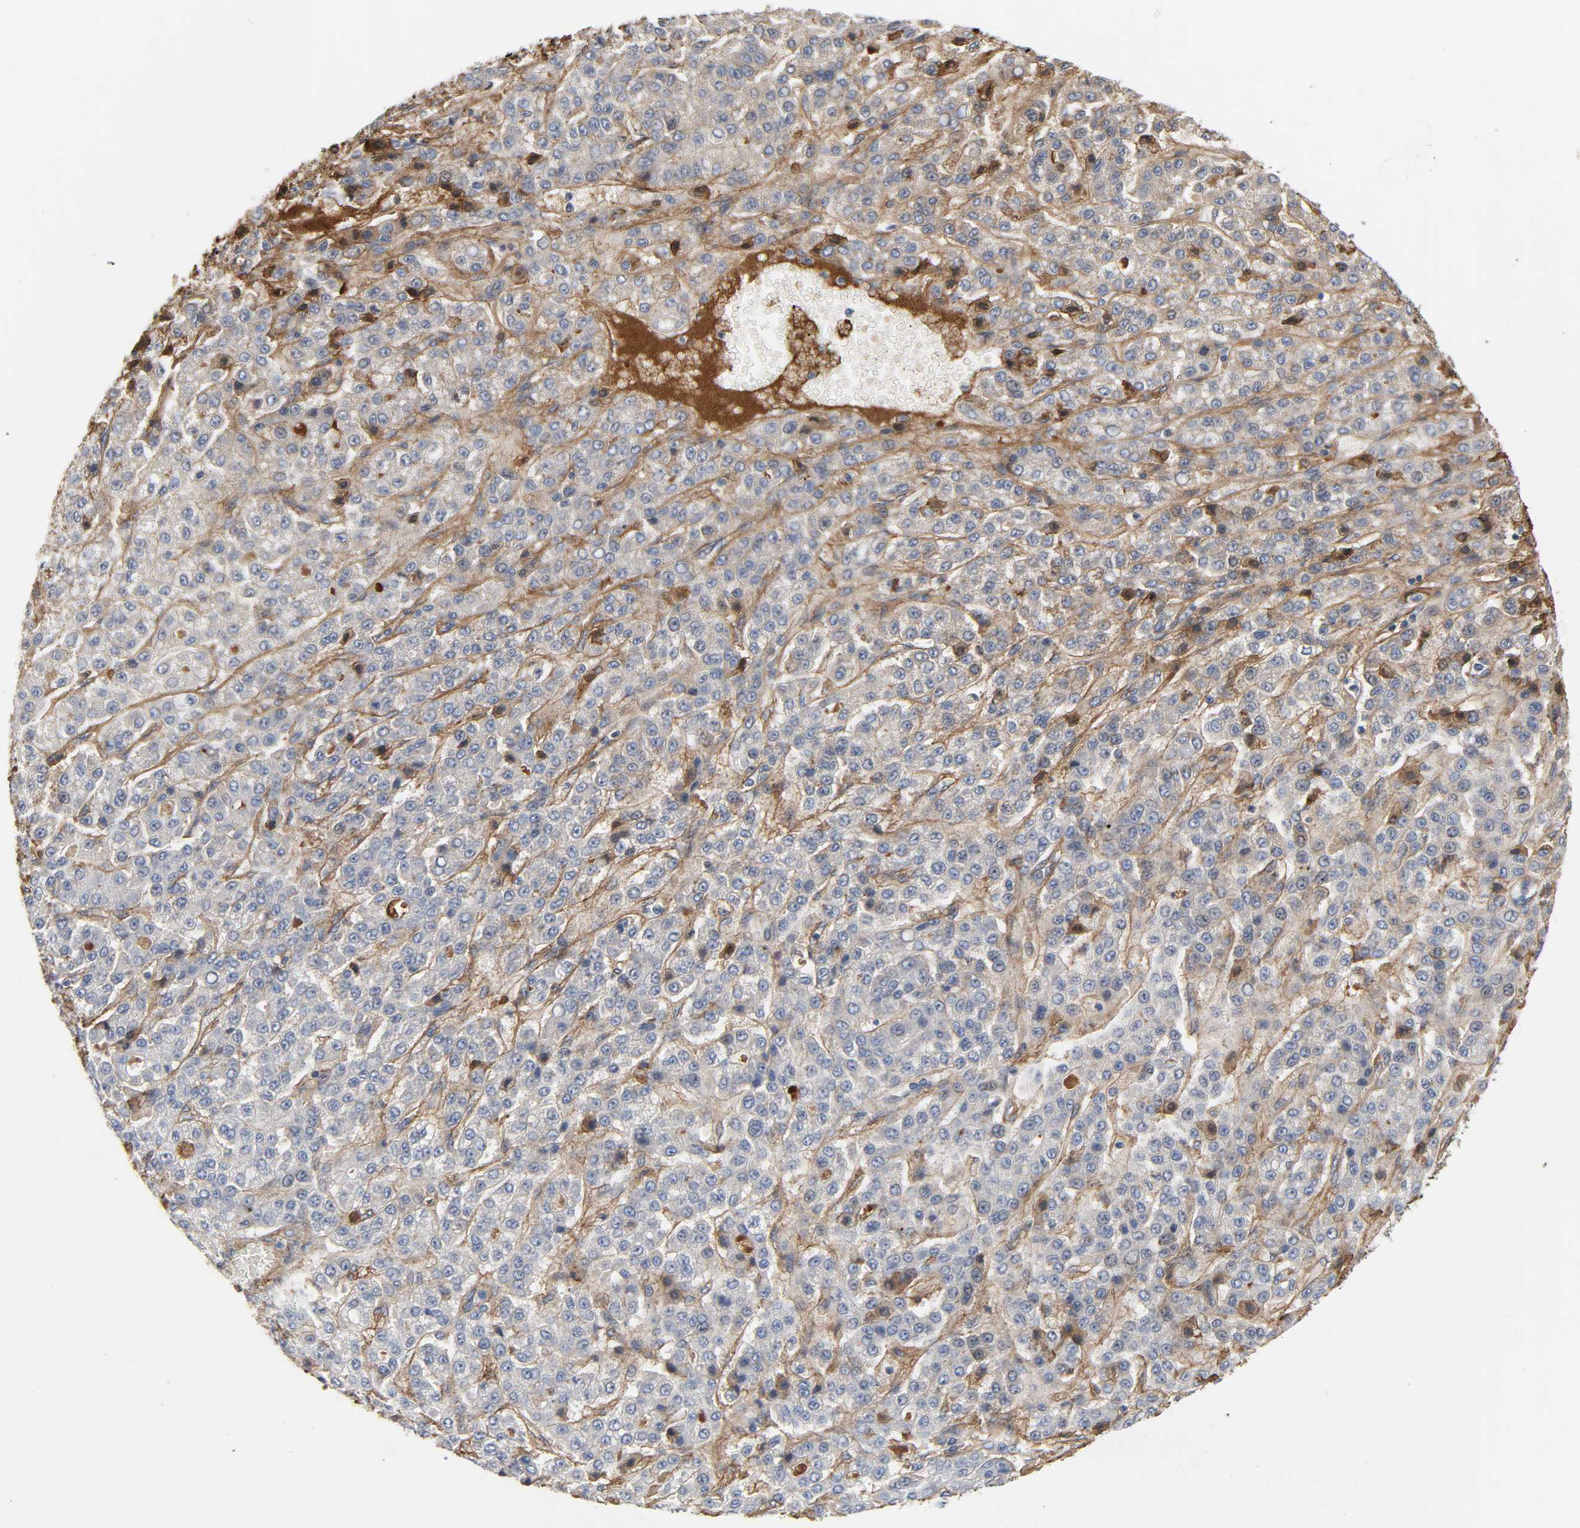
{"staining": {"intensity": "strong", "quantity": "<25%", "location": "cytoplasmic/membranous,nuclear"}, "tissue": "liver cancer", "cell_type": "Tumor cells", "image_type": "cancer", "snomed": [{"axis": "morphology", "description": "Carcinoma, Hepatocellular, NOS"}, {"axis": "topography", "description": "Liver"}], "caption": "Liver hepatocellular carcinoma stained with a protein marker reveals strong staining in tumor cells.", "gene": "FBLN1", "patient": {"sex": "male", "age": 70}}